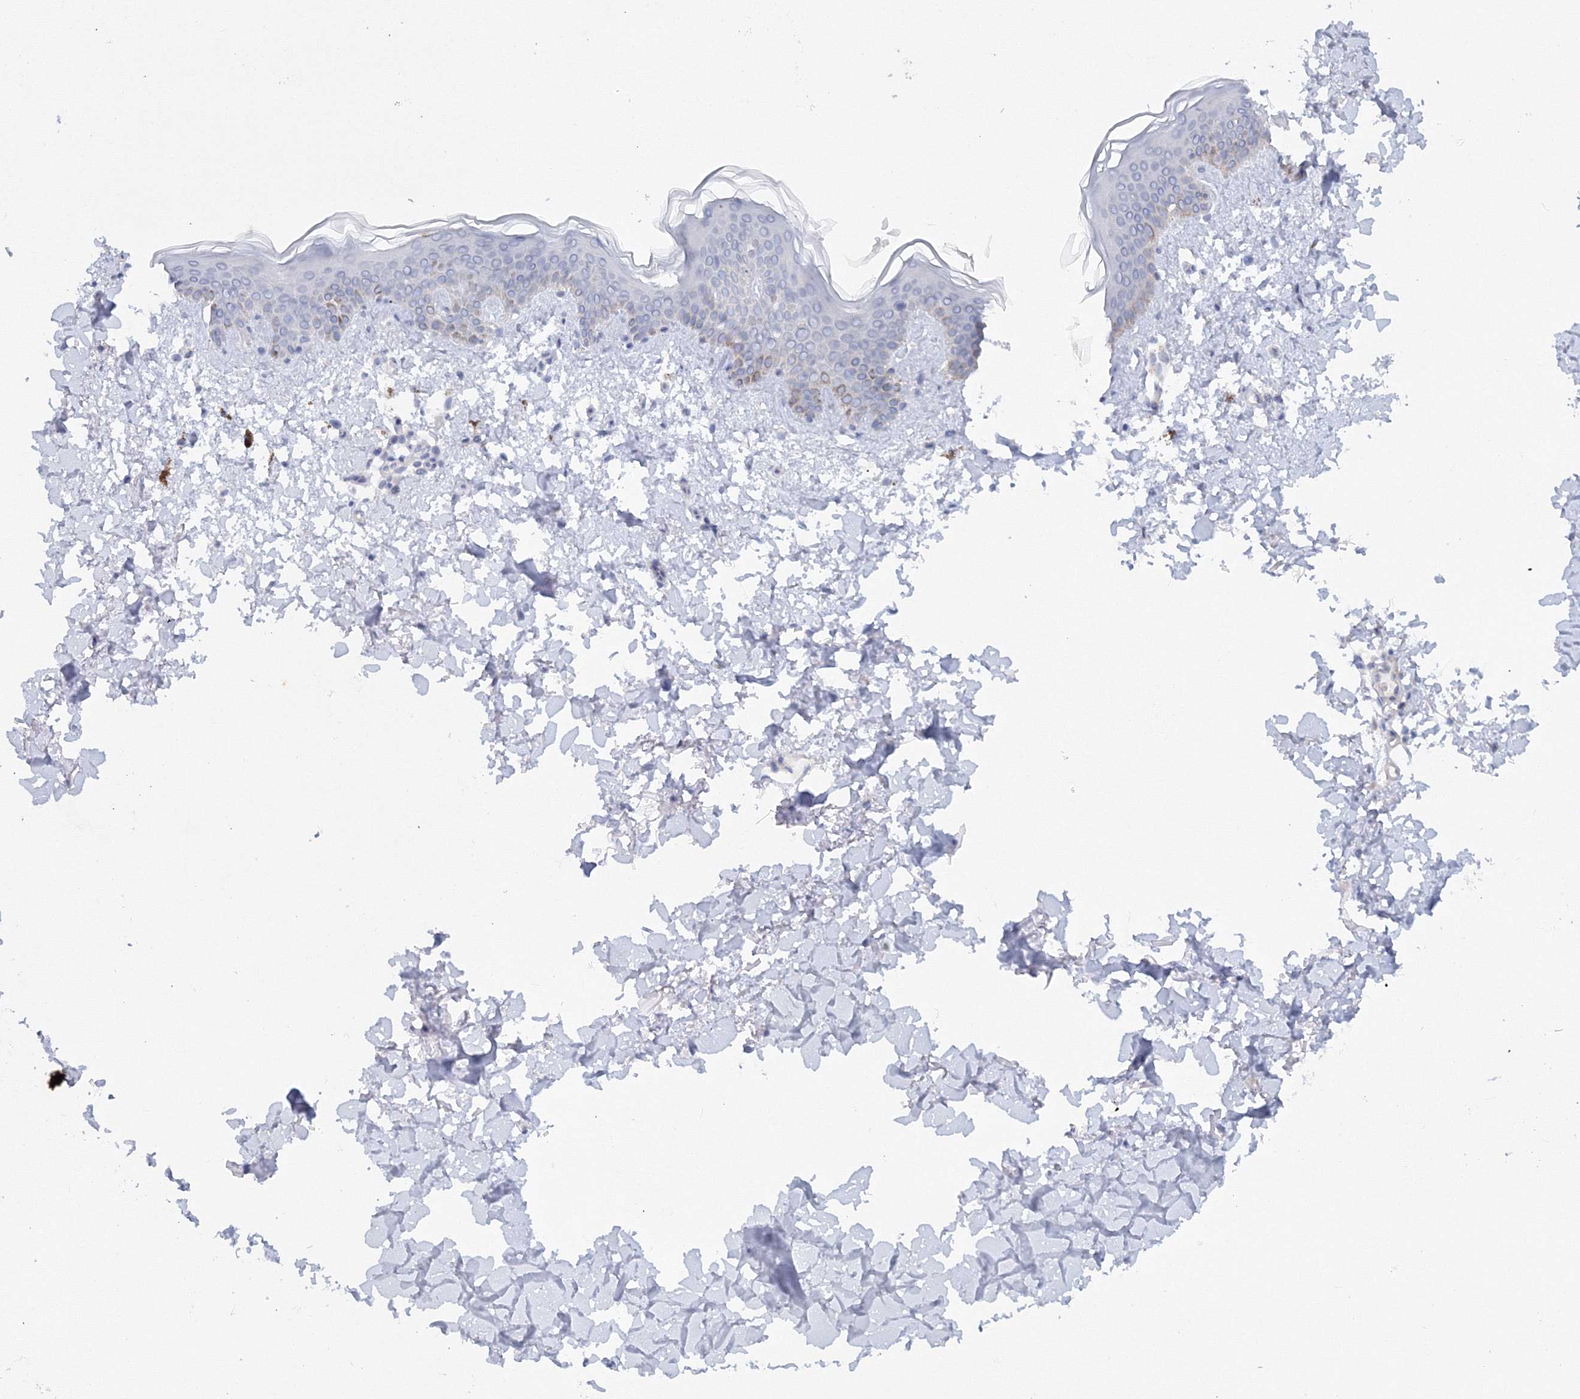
{"staining": {"intensity": "negative", "quantity": "none", "location": "none"}, "tissue": "skin", "cell_type": "Fibroblasts", "image_type": "normal", "snomed": [{"axis": "morphology", "description": "Normal tissue, NOS"}, {"axis": "topography", "description": "Skin"}], "caption": "High power microscopy photomicrograph of an IHC micrograph of normal skin, revealing no significant staining in fibroblasts.", "gene": "EXOC1", "patient": {"sex": "female", "age": 46}}